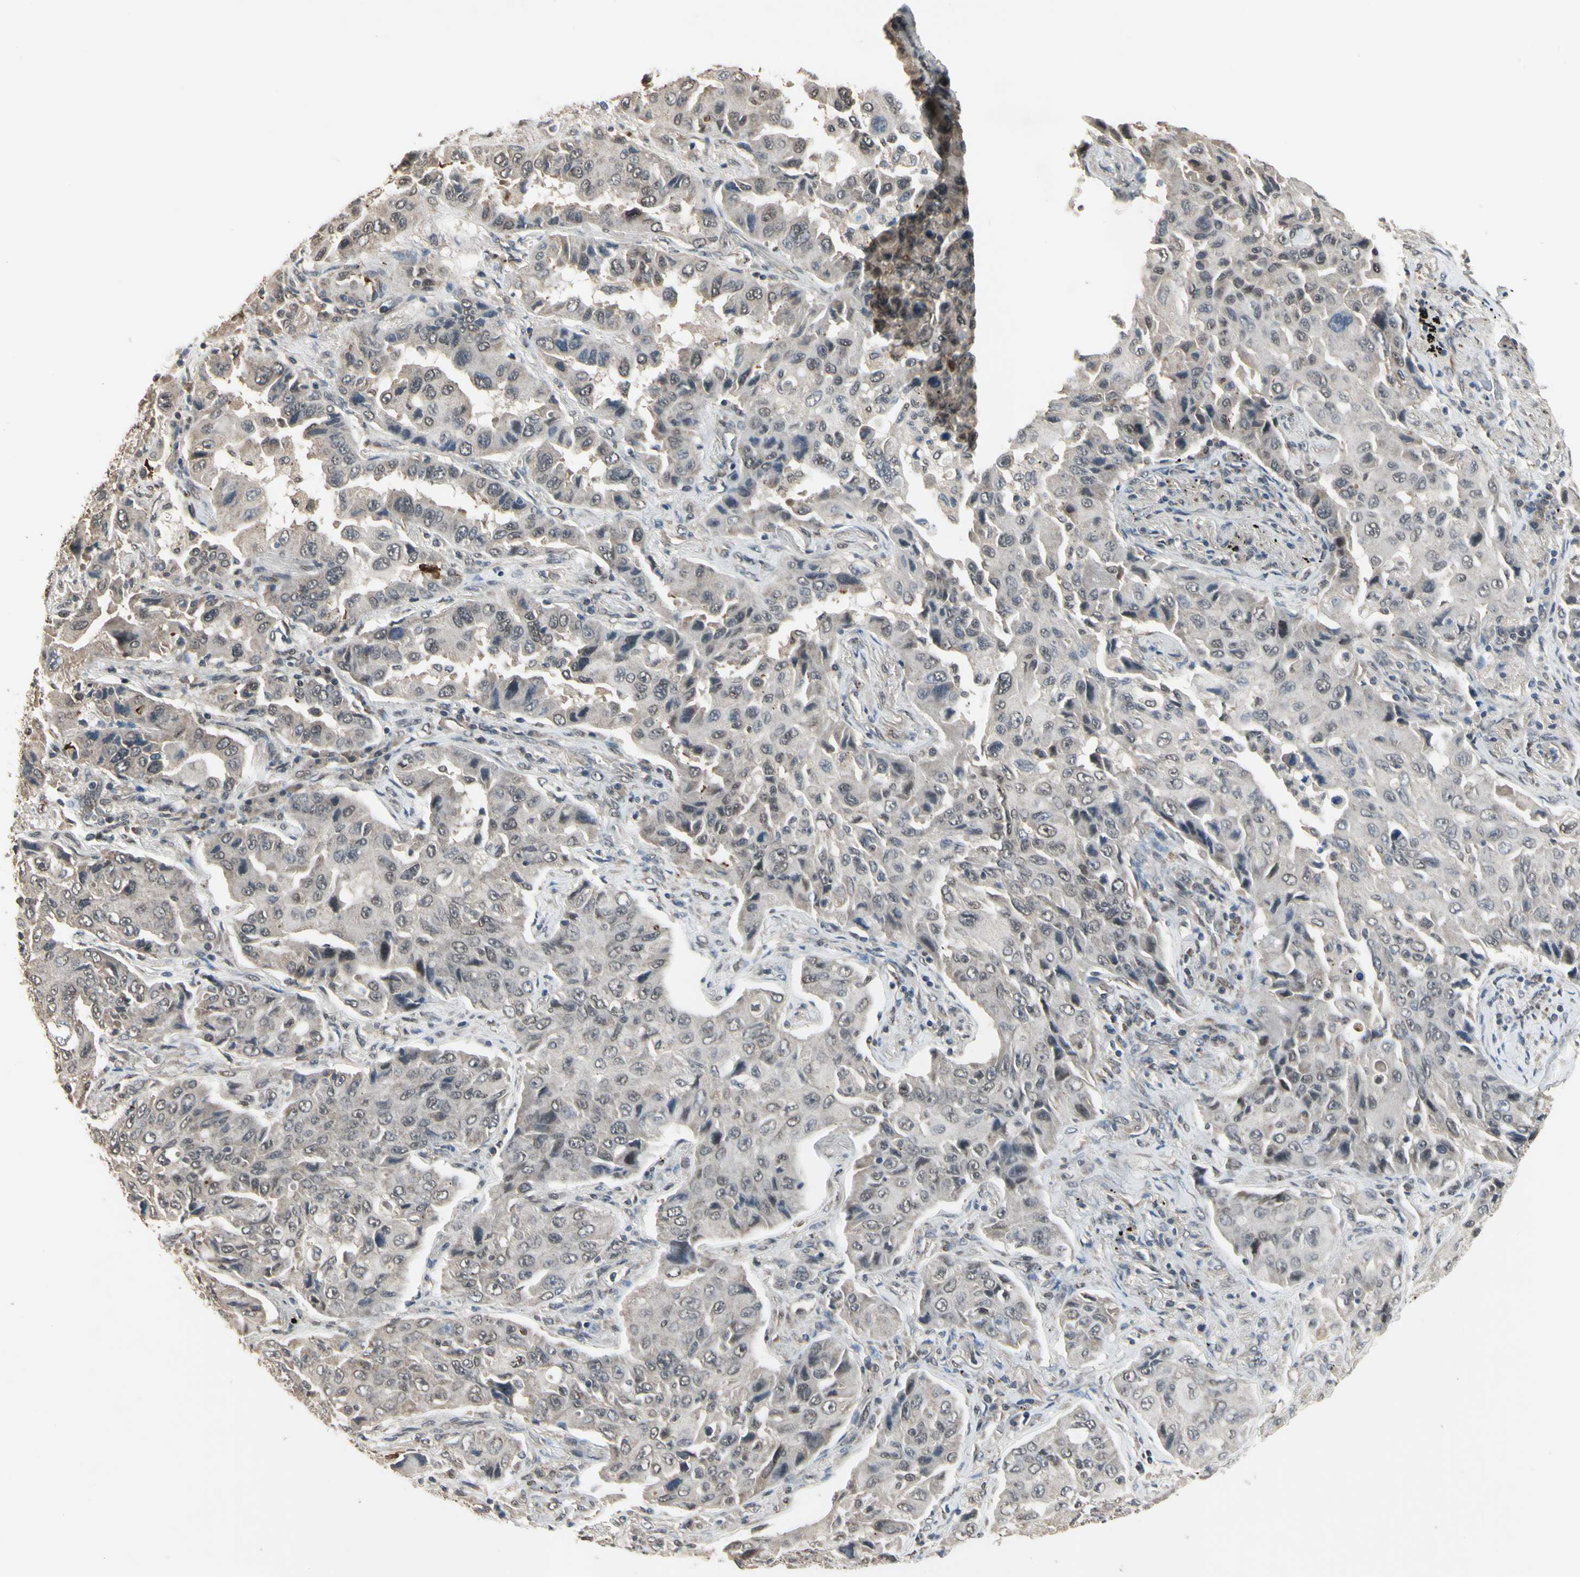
{"staining": {"intensity": "weak", "quantity": "<25%", "location": "cytoplasmic/membranous,nuclear"}, "tissue": "lung cancer", "cell_type": "Tumor cells", "image_type": "cancer", "snomed": [{"axis": "morphology", "description": "Adenocarcinoma, NOS"}, {"axis": "topography", "description": "Lung"}], "caption": "DAB (3,3'-diaminobenzidine) immunohistochemical staining of lung cancer (adenocarcinoma) reveals no significant expression in tumor cells.", "gene": "ZNF174", "patient": {"sex": "female", "age": 65}}